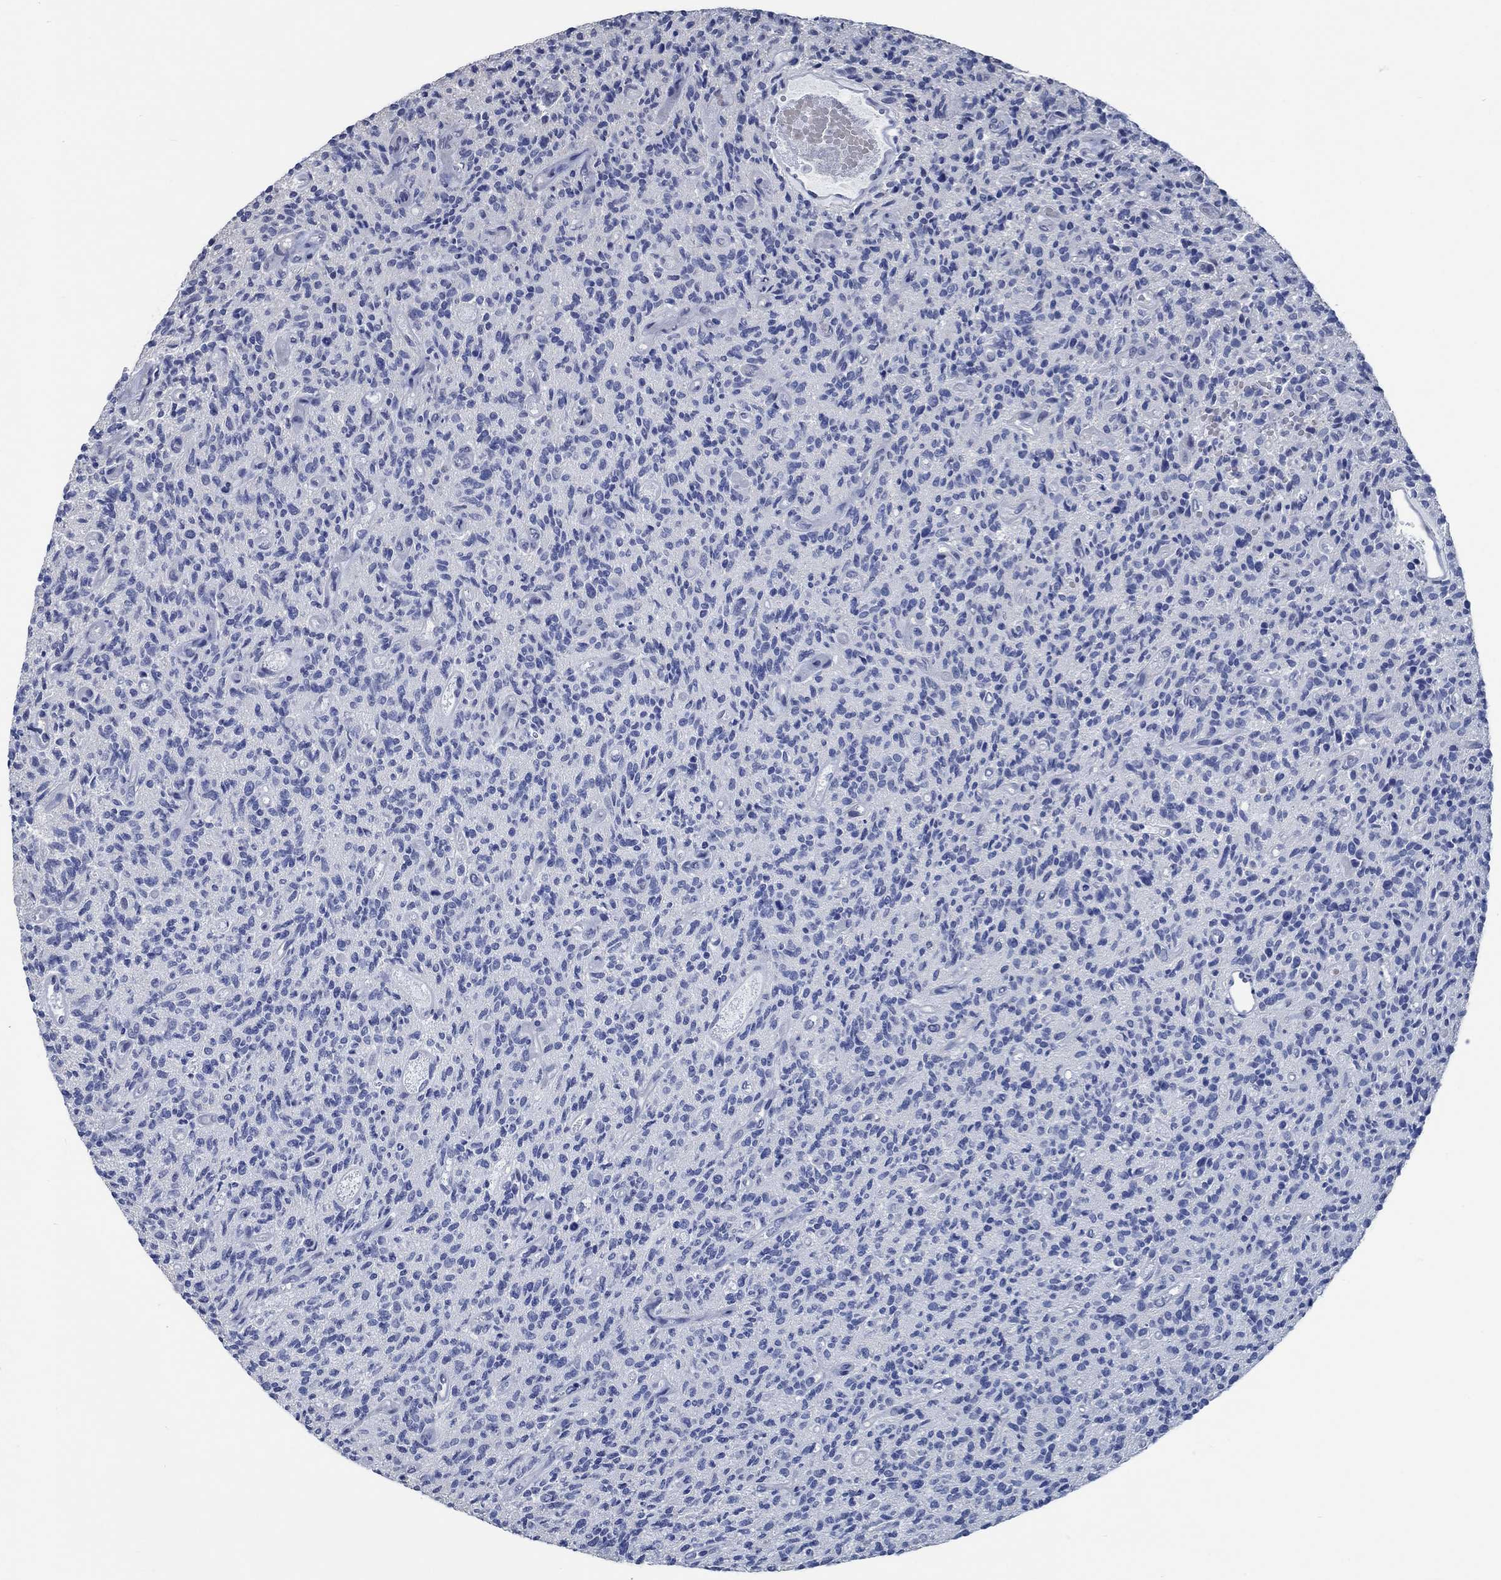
{"staining": {"intensity": "negative", "quantity": "none", "location": "none"}, "tissue": "glioma", "cell_type": "Tumor cells", "image_type": "cancer", "snomed": [{"axis": "morphology", "description": "Glioma, malignant, High grade"}, {"axis": "topography", "description": "Brain"}], "caption": "High magnification brightfield microscopy of high-grade glioma (malignant) stained with DAB (3,3'-diaminobenzidine) (brown) and counterstained with hematoxylin (blue): tumor cells show no significant positivity.", "gene": "OBSCN", "patient": {"sex": "male", "age": 64}}